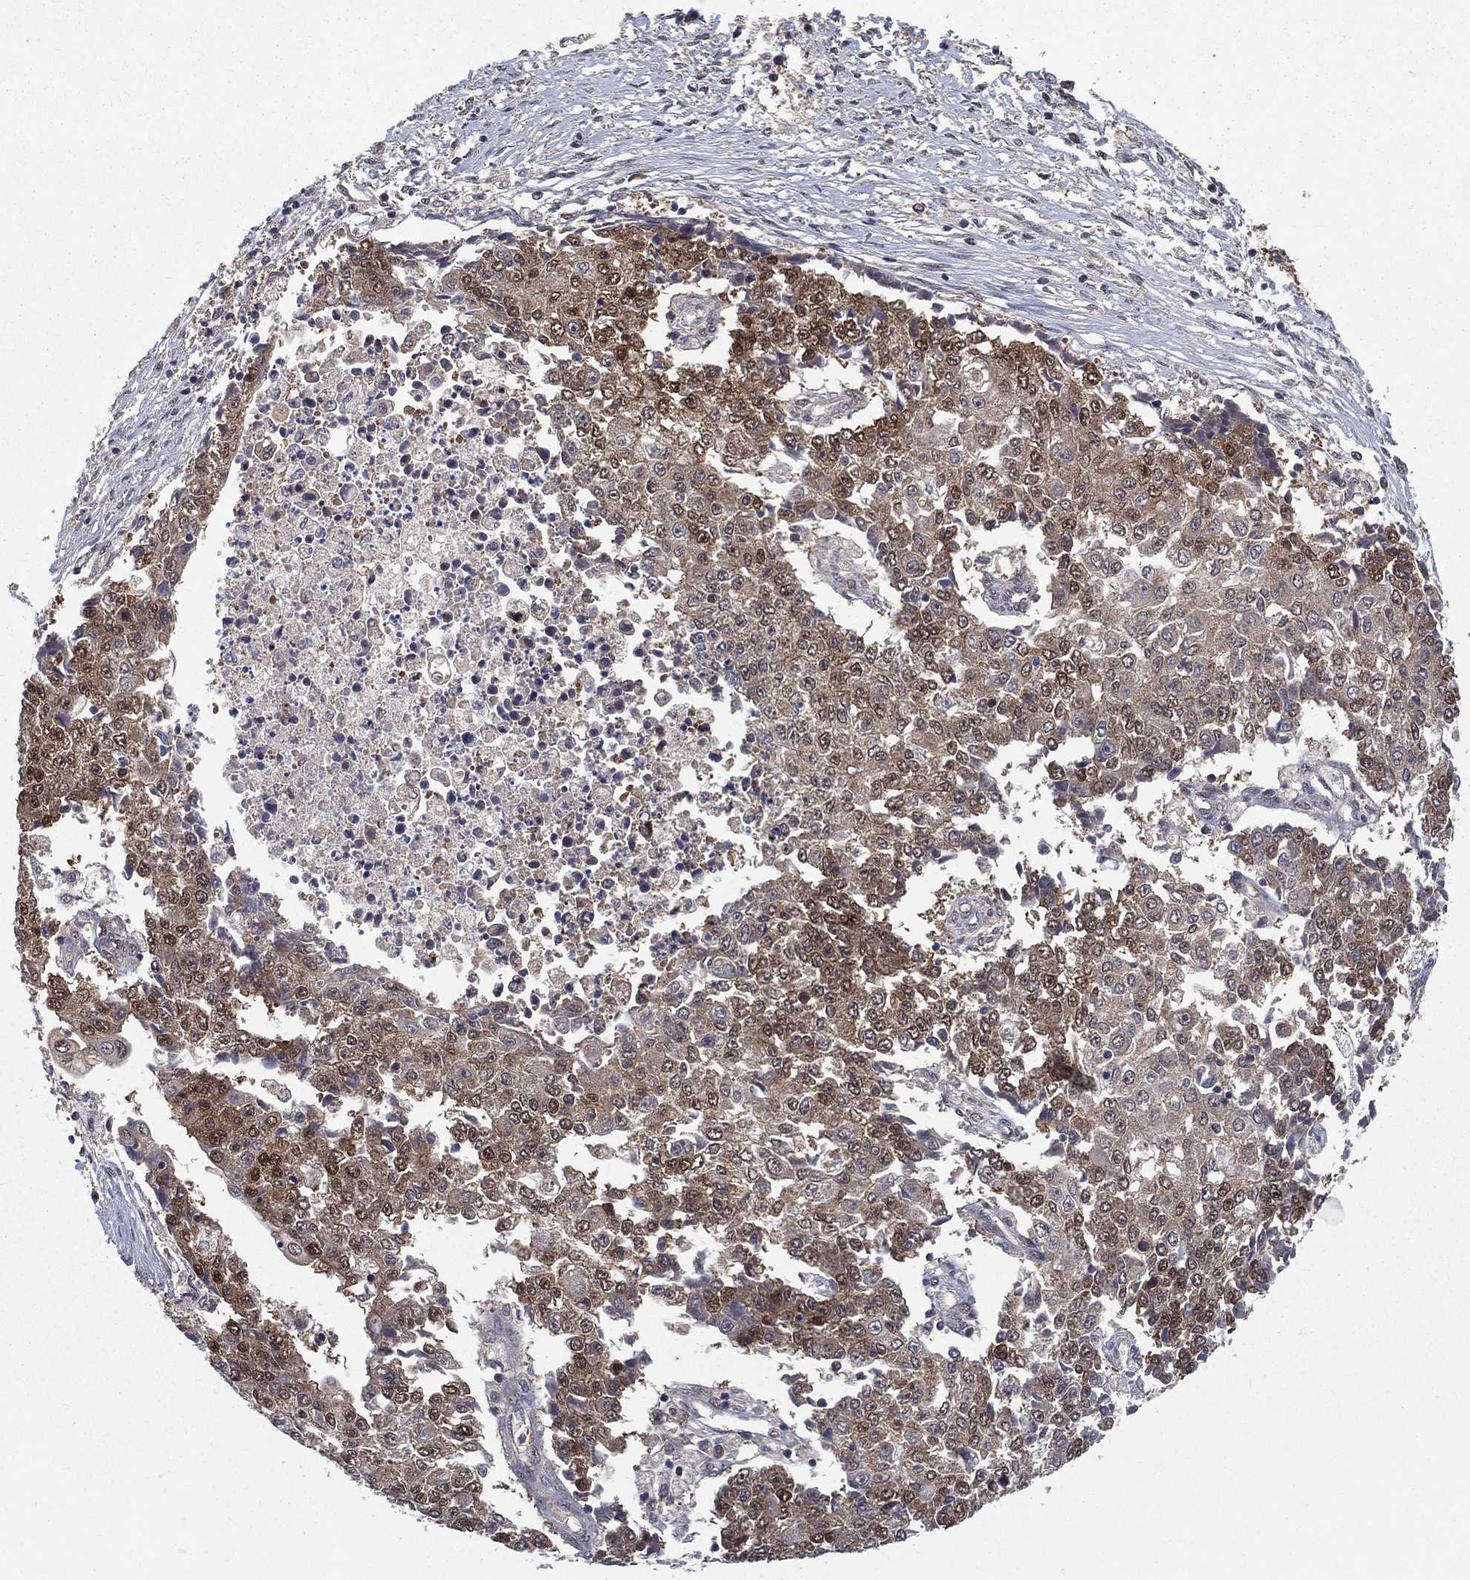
{"staining": {"intensity": "moderate", "quantity": "25%-75%", "location": "cytoplasmic/membranous,nuclear"}, "tissue": "ovarian cancer", "cell_type": "Tumor cells", "image_type": "cancer", "snomed": [{"axis": "morphology", "description": "Carcinoma, endometroid"}, {"axis": "topography", "description": "Ovary"}], "caption": "Protein analysis of ovarian cancer (endometroid carcinoma) tissue reveals moderate cytoplasmic/membranous and nuclear positivity in about 25%-75% of tumor cells.", "gene": "CARM1", "patient": {"sex": "female", "age": 42}}